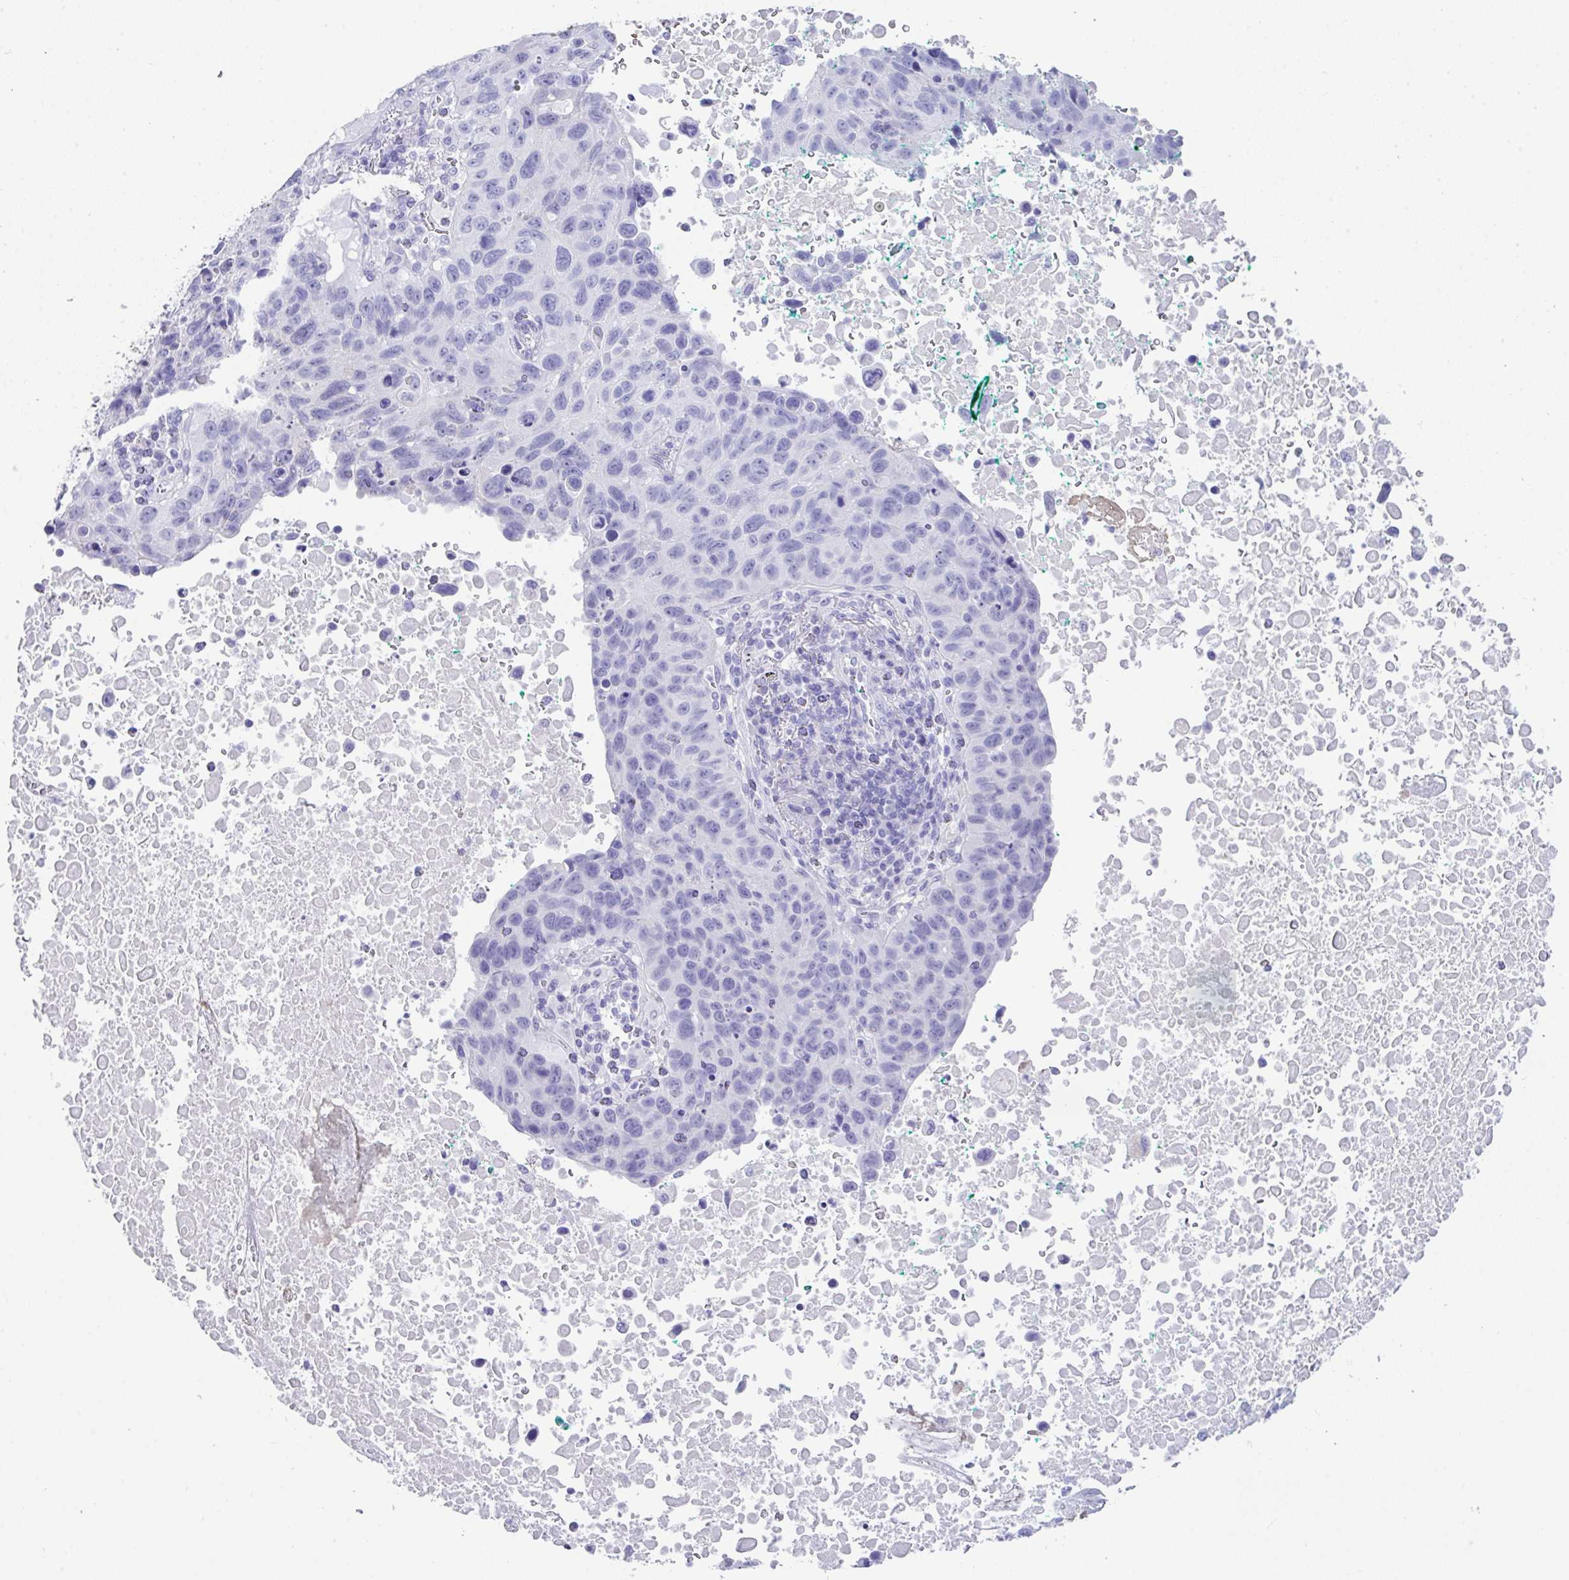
{"staining": {"intensity": "negative", "quantity": "none", "location": "none"}, "tissue": "lung cancer", "cell_type": "Tumor cells", "image_type": "cancer", "snomed": [{"axis": "morphology", "description": "Squamous cell carcinoma, NOS"}, {"axis": "topography", "description": "Lung"}], "caption": "A photomicrograph of human lung cancer is negative for staining in tumor cells.", "gene": "LGALS4", "patient": {"sex": "male", "age": 66}}